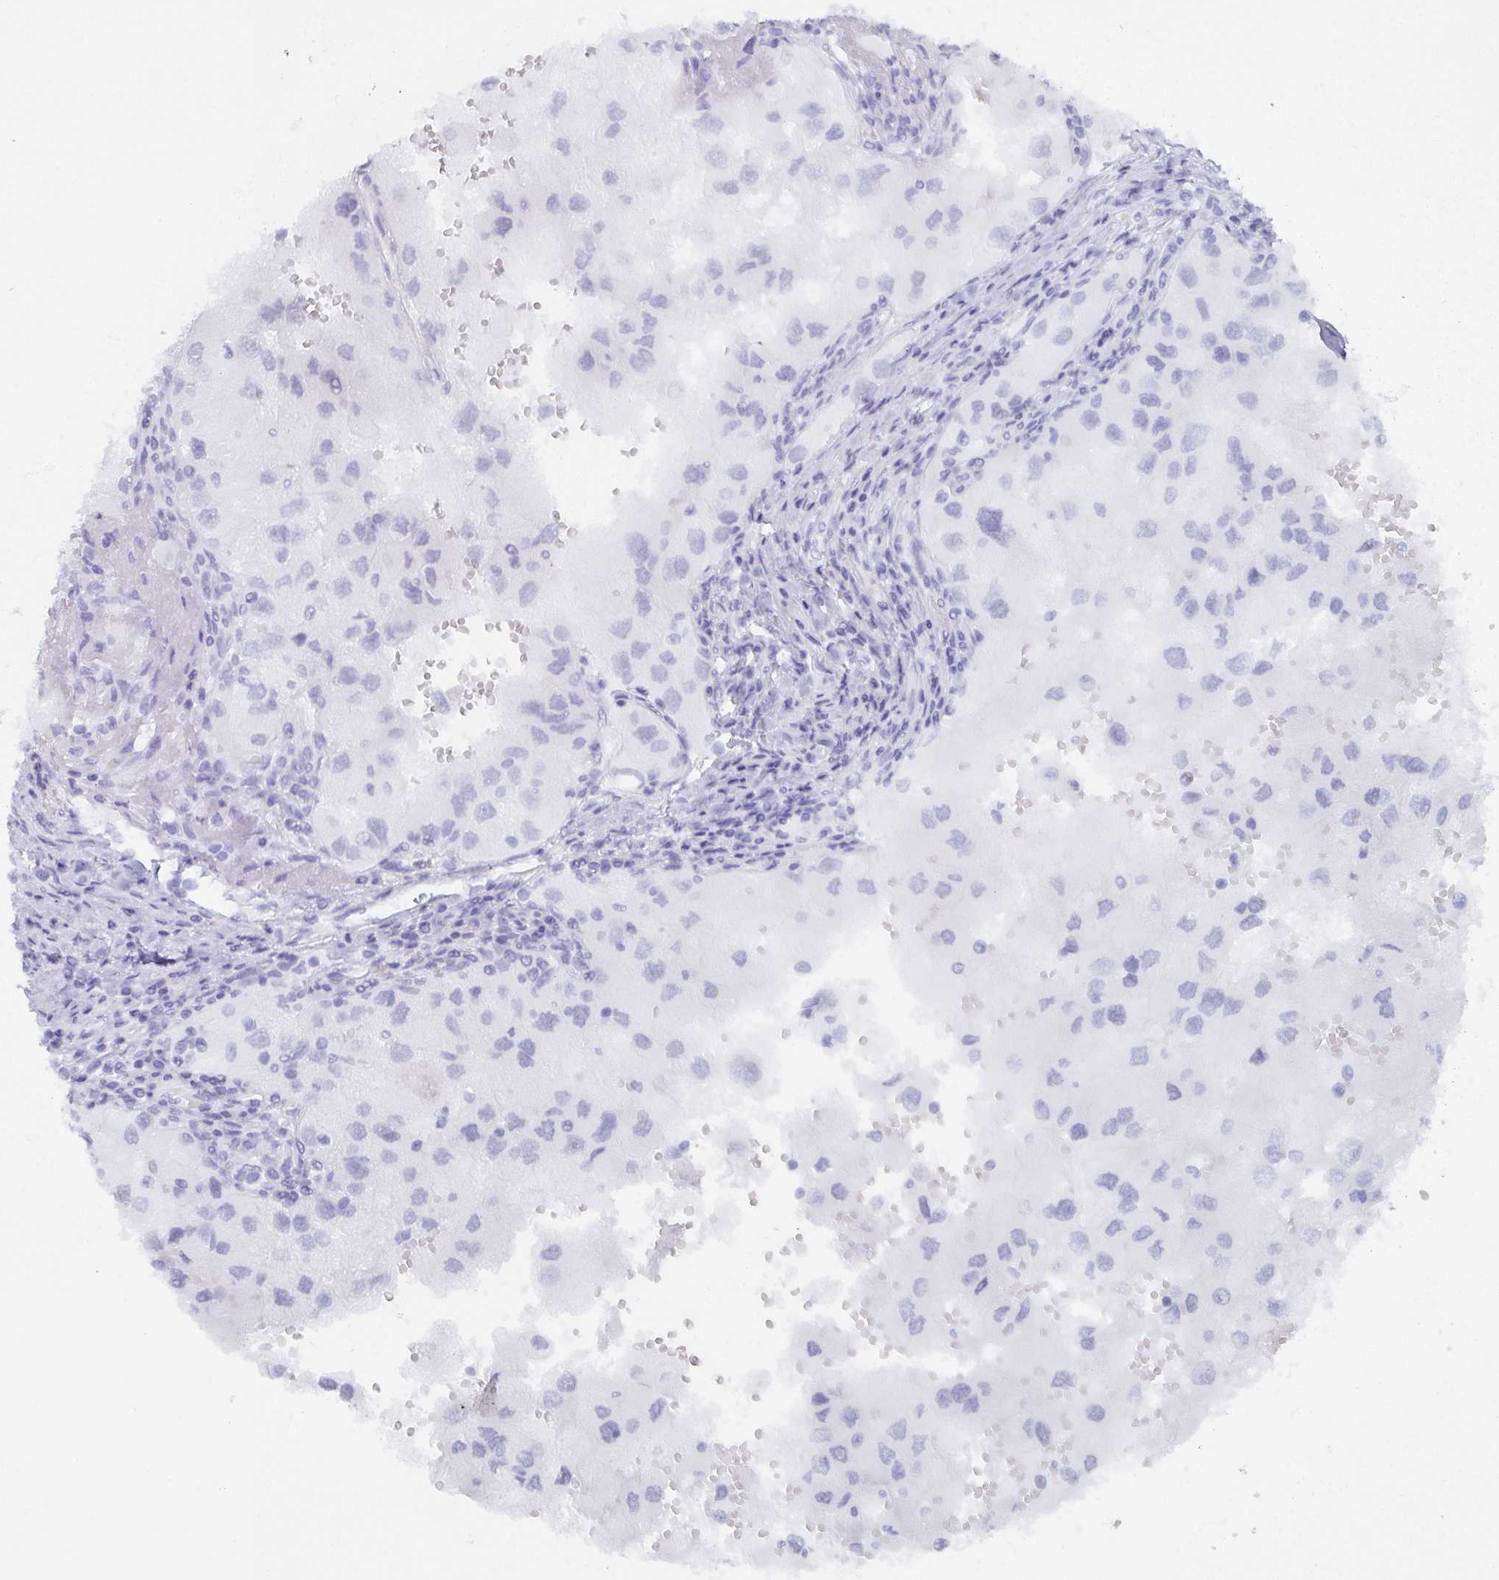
{"staining": {"intensity": "negative", "quantity": "none", "location": "none"}, "tissue": "renal cancer", "cell_type": "Tumor cells", "image_type": "cancer", "snomed": [{"axis": "morphology", "description": "Adenocarcinoma, NOS"}, {"axis": "topography", "description": "Kidney"}], "caption": "A histopathology image of renal cancer stained for a protein displays no brown staining in tumor cells.", "gene": "POU2F3", "patient": {"sex": "male", "age": 63}}